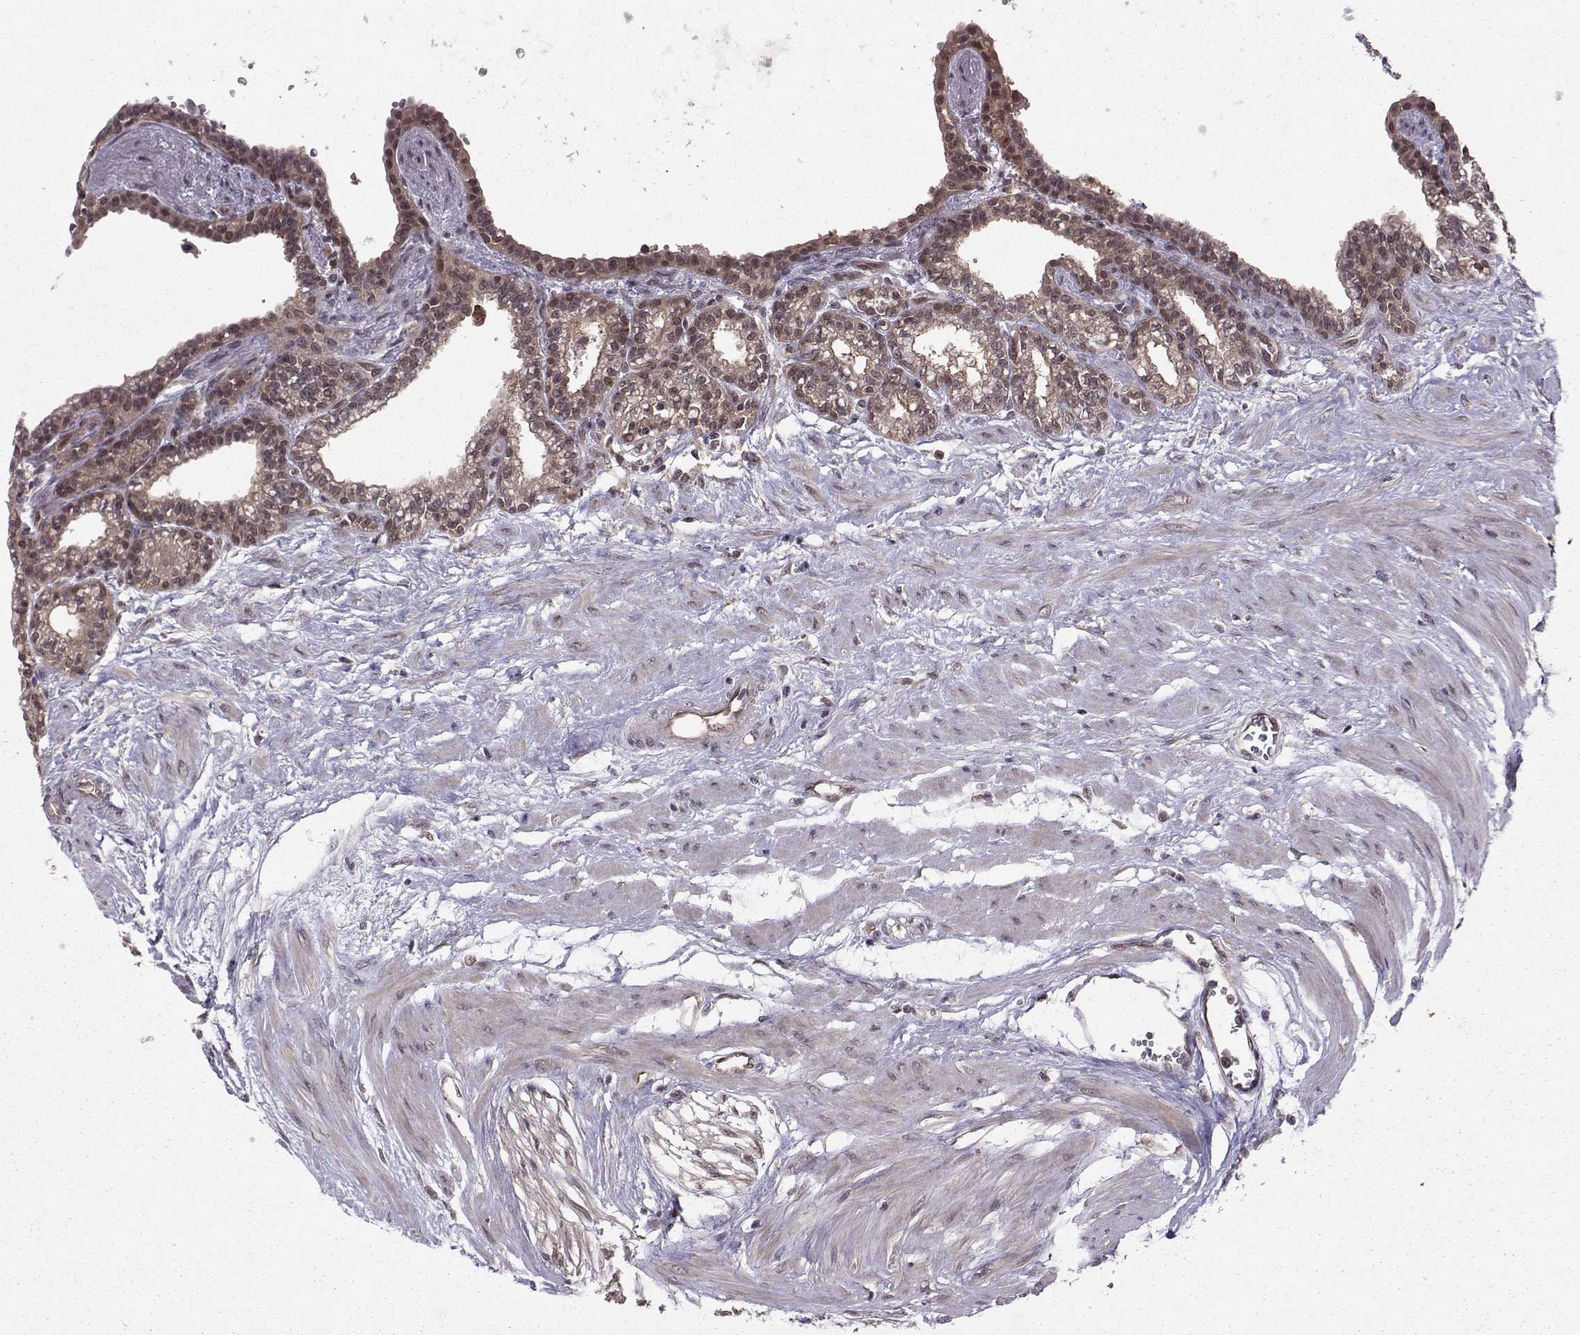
{"staining": {"intensity": "weak", "quantity": ">75%", "location": "cytoplasmic/membranous"}, "tissue": "seminal vesicle", "cell_type": "Glandular cells", "image_type": "normal", "snomed": [{"axis": "morphology", "description": "Normal tissue, NOS"}, {"axis": "morphology", "description": "Urothelial carcinoma, NOS"}, {"axis": "topography", "description": "Urinary bladder"}, {"axis": "topography", "description": "Seminal veicle"}], "caption": "Protein expression analysis of unremarkable seminal vesicle exhibits weak cytoplasmic/membranous expression in about >75% of glandular cells.", "gene": "PPP2R2A", "patient": {"sex": "male", "age": 76}}